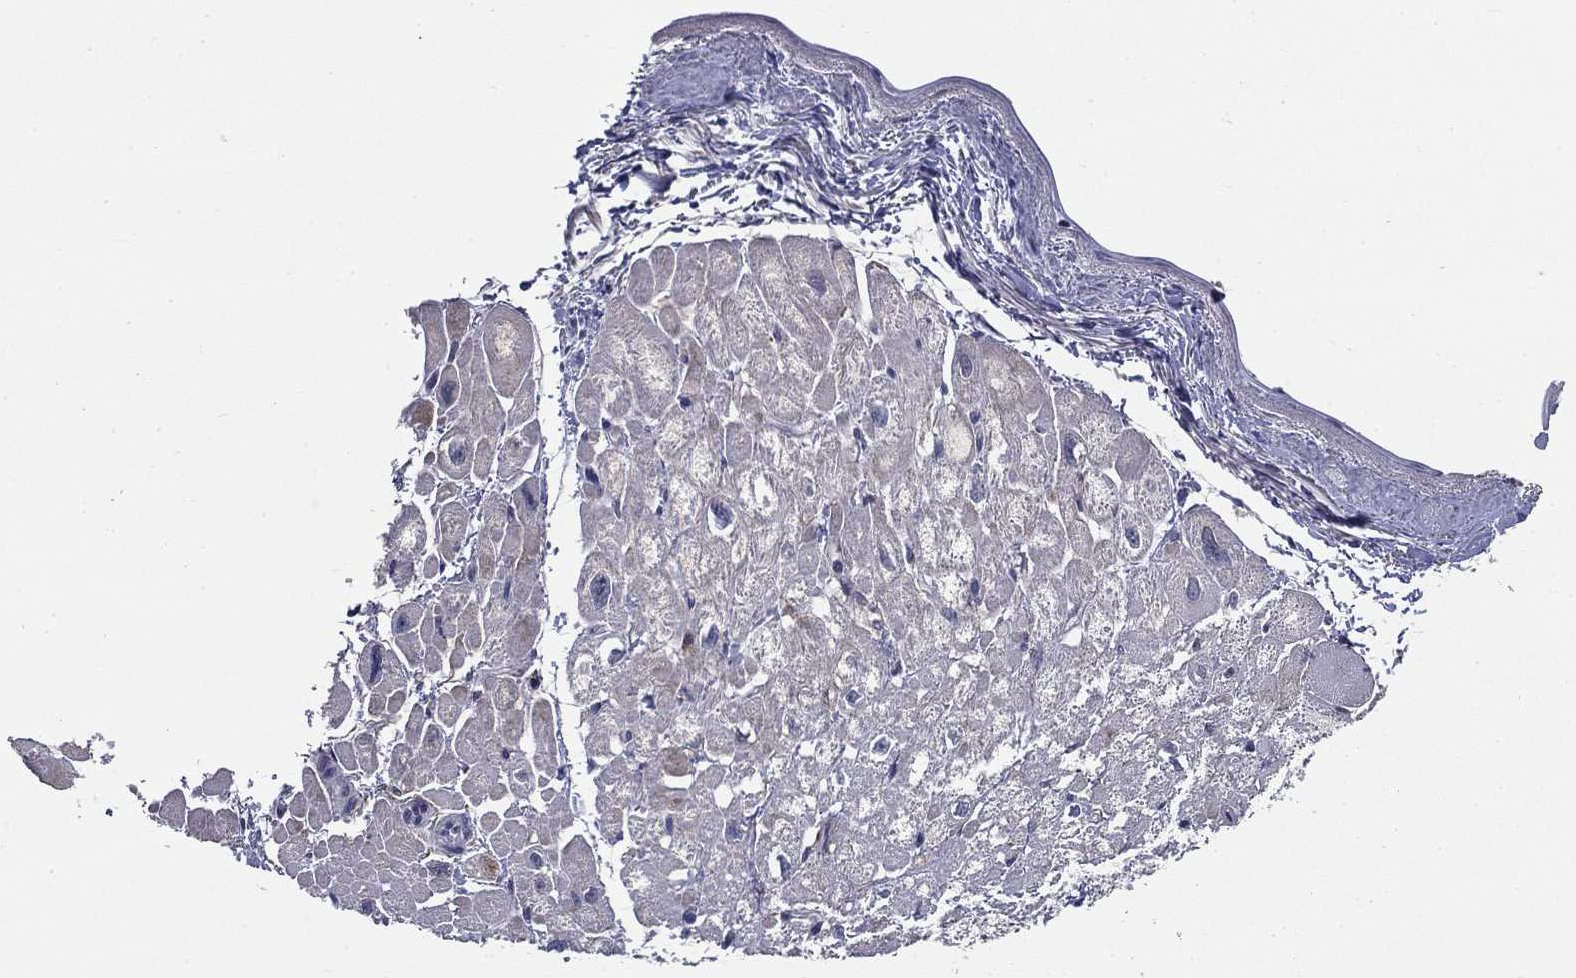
{"staining": {"intensity": "negative", "quantity": "none", "location": "none"}, "tissue": "heart muscle", "cell_type": "Cardiomyocytes", "image_type": "normal", "snomed": [{"axis": "morphology", "description": "Normal tissue, NOS"}, {"axis": "topography", "description": "Heart"}], "caption": "Photomicrograph shows no protein positivity in cardiomyocytes of normal heart muscle. The staining is performed using DAB brown chromogen with nuclei counter-stained in using hematoxylin.", "gene": "CD274", "patient": {"sex": "male", "age": 66}}